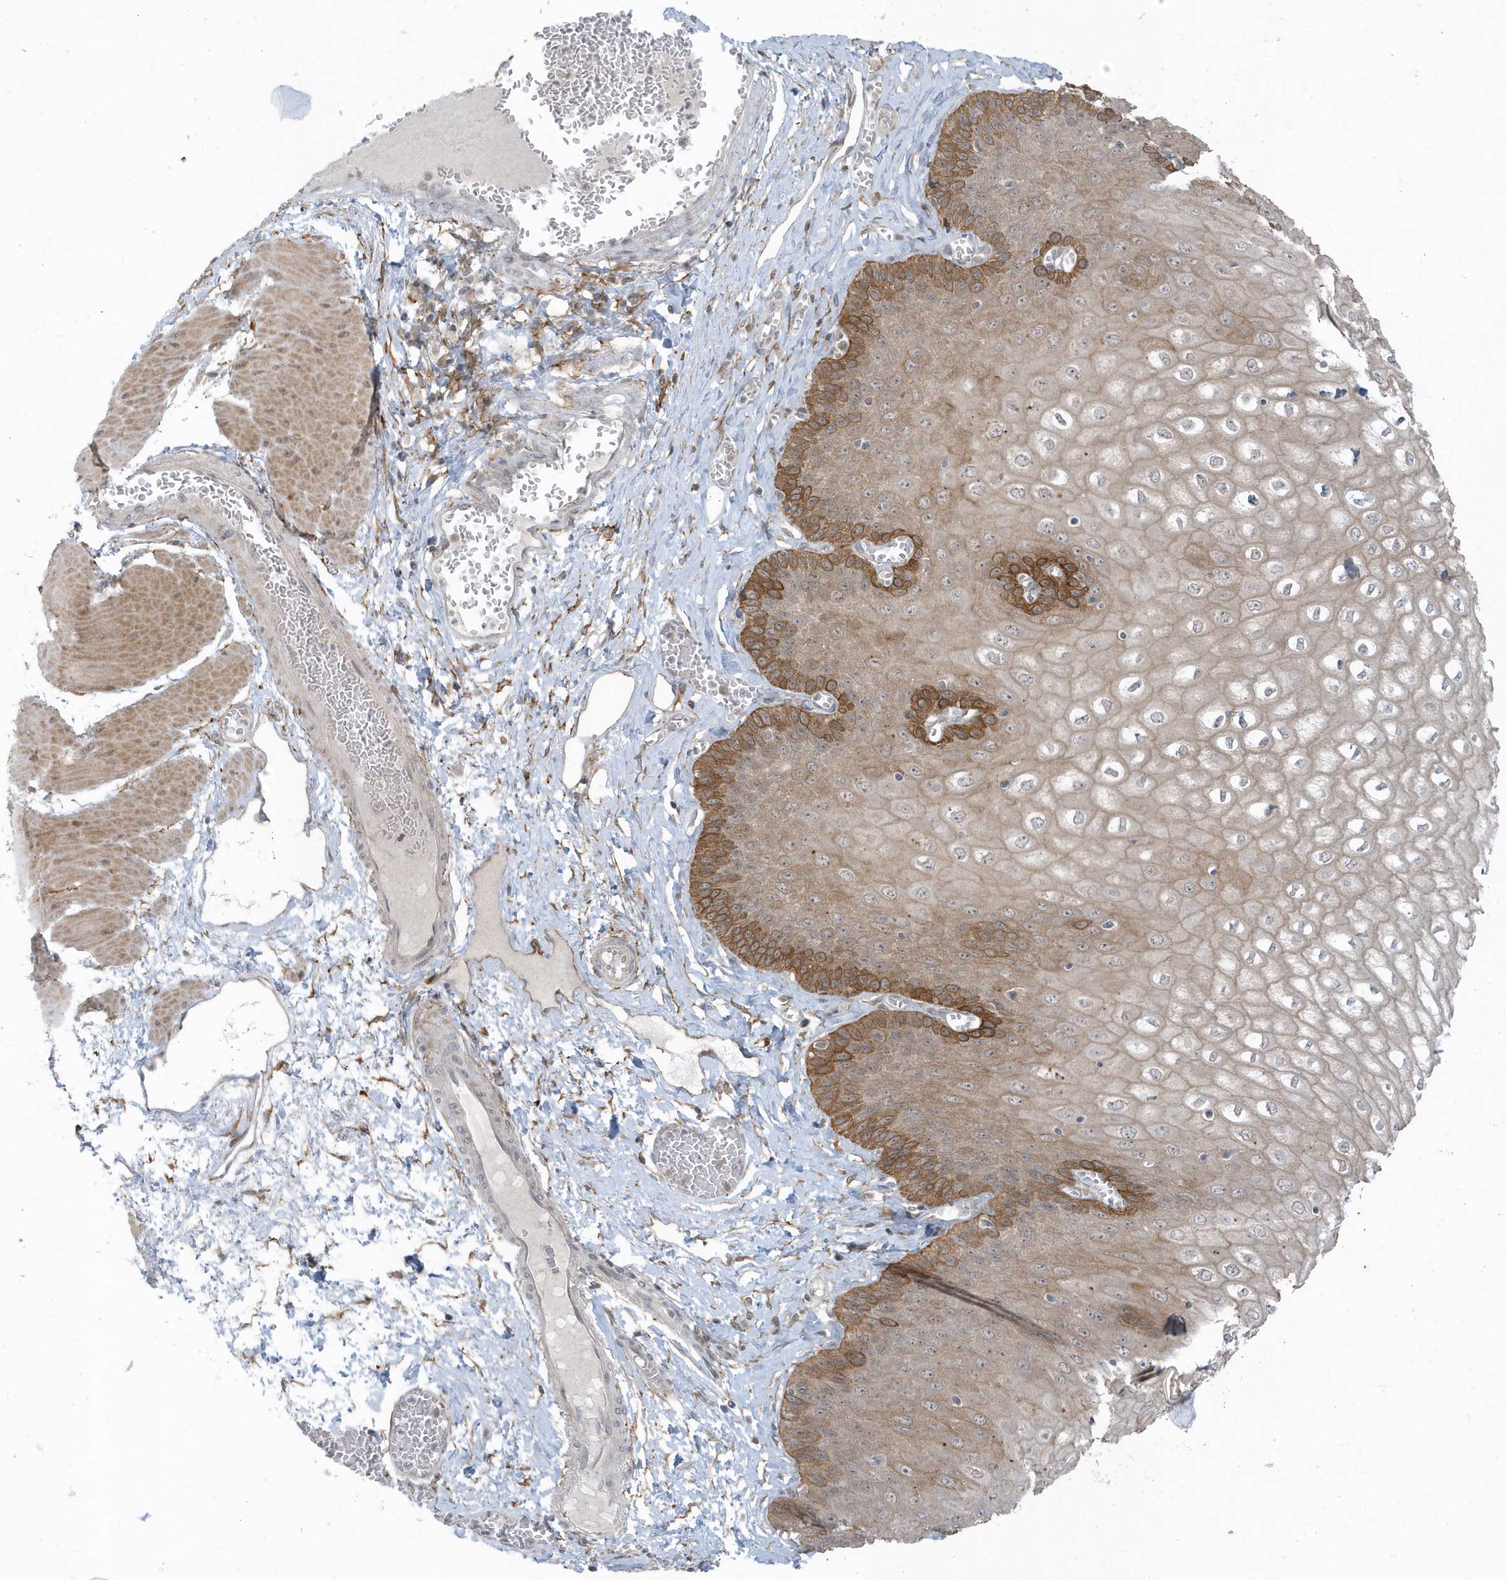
{"staining": {"intensity": "moderate", "quantity": ">75%", "location": "cytoplasmic/membranous"}, "tissue": "esophagus", "cell_type": "Squamous epithelial cells", "image_type": "normal", "snomed": [{"axis": "morphology", "description": "Normal tissue, NOS"}, {"axis": "topography", "description": "Esophagus"}], "caption": "An immunohistochemistry photomicrograph of normal tissue is shown. Protein staining in brown labels moderate cytoplasmic/membranous positivity in esophagus within squamous epithelial cells.", "gene": "PARD3B", "patient": {"sex": "male", "age": 60}}